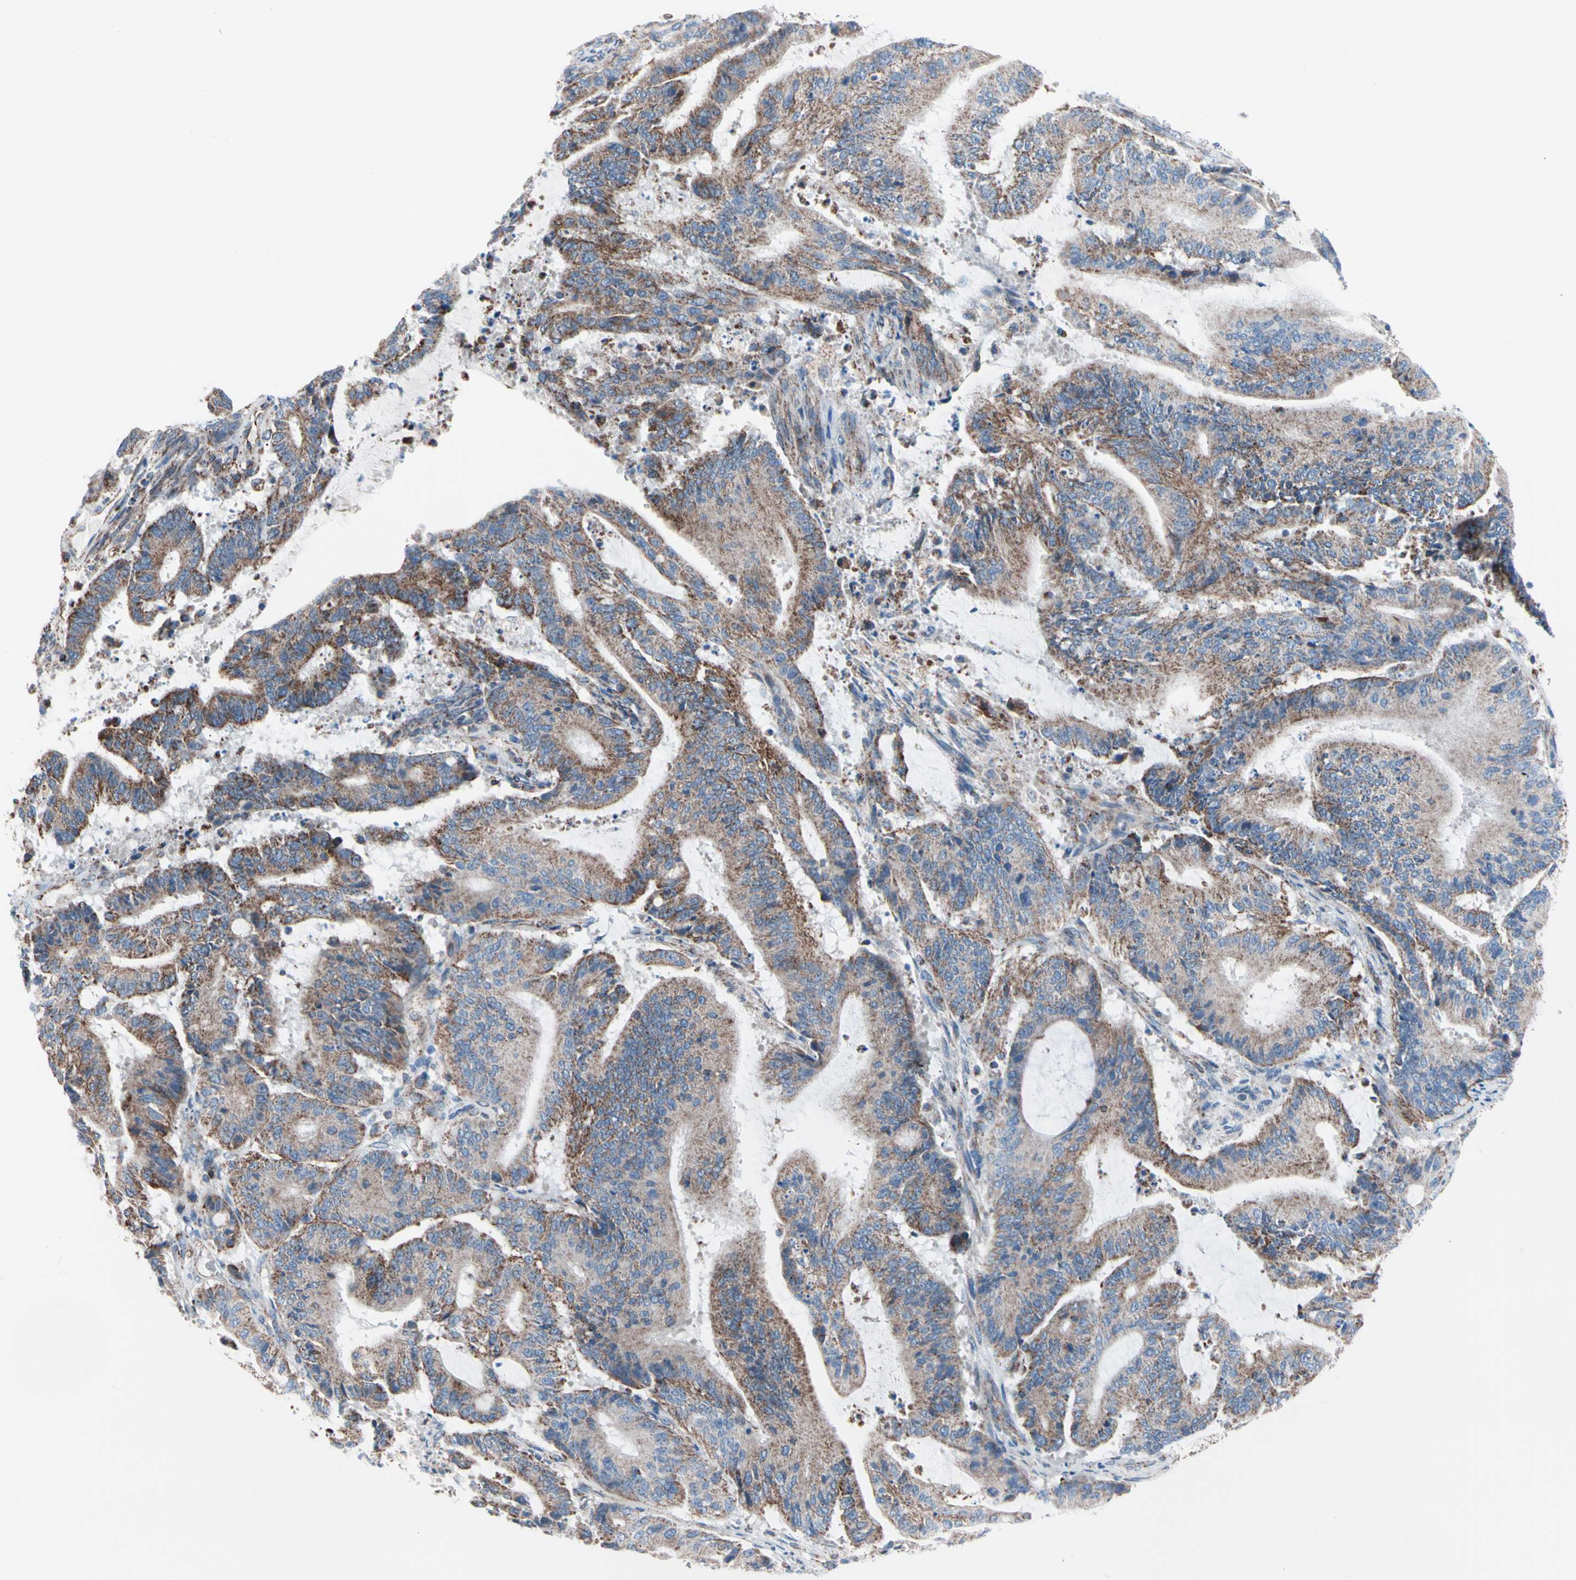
{"staining": {"intensity": "moderate", "quantity": ">75%", "location": "cytoplasmic/membranous"}, "tissue": "liver cancer", "cell_type": "Tumor cells", "image_type": "cancer", "snomed": [{"axis": "morphology", "description": "Cholangiocarcinoma"}, {"axis": "topography", "description": "Liver"}], "caption": "Human liver cancer (cholangiocarcinoma) stained with a brown dye reveals moderate cytoplasmic/membranous positive positivity in about >75% of tumor cells.", "gene": "HK1", "patient": {"sex": "female", "age": 73}}